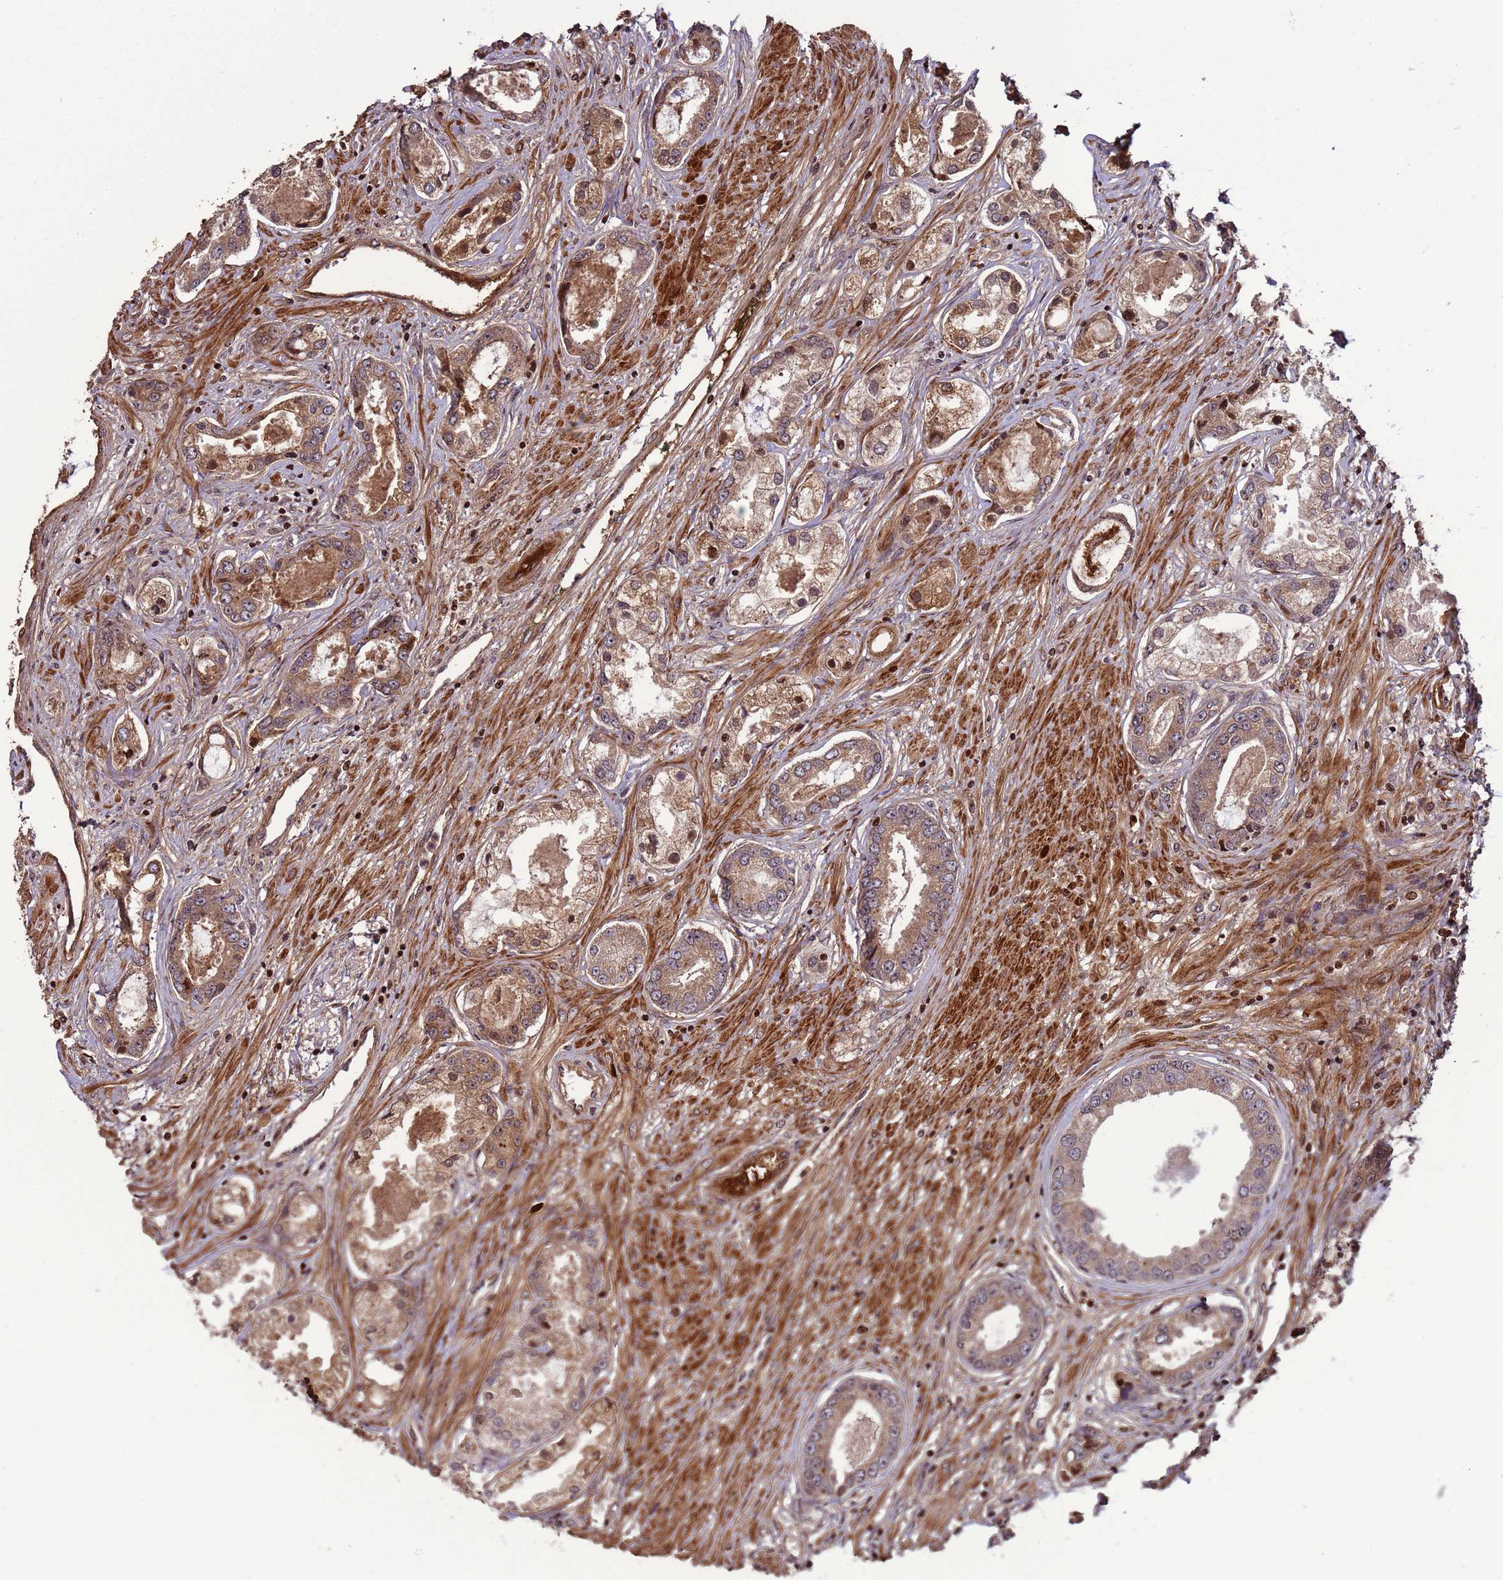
{"staining": {"intensity": "weak", "quantity": ">75%", "location": "cytoplasmic/membranous"}, "tissue": "prostate cancer", "cell_type": "Tumor cells", "image_type": "cancer", "snomed": [{"axis": "morphology", "description": "Adenocarcinoma, Low grade"}, {"axis": "topography", "description": "Prostate"}], "caption": "Approximately >75% of tumor cells in prostate low-grade adenocarcinoma demonstrate weak cytoplasmic/membranous protein positivity as visualized by brown immunohistochemical staining.", "gene": "HGH1", "patient": {"sex": "male", "age": 68}}